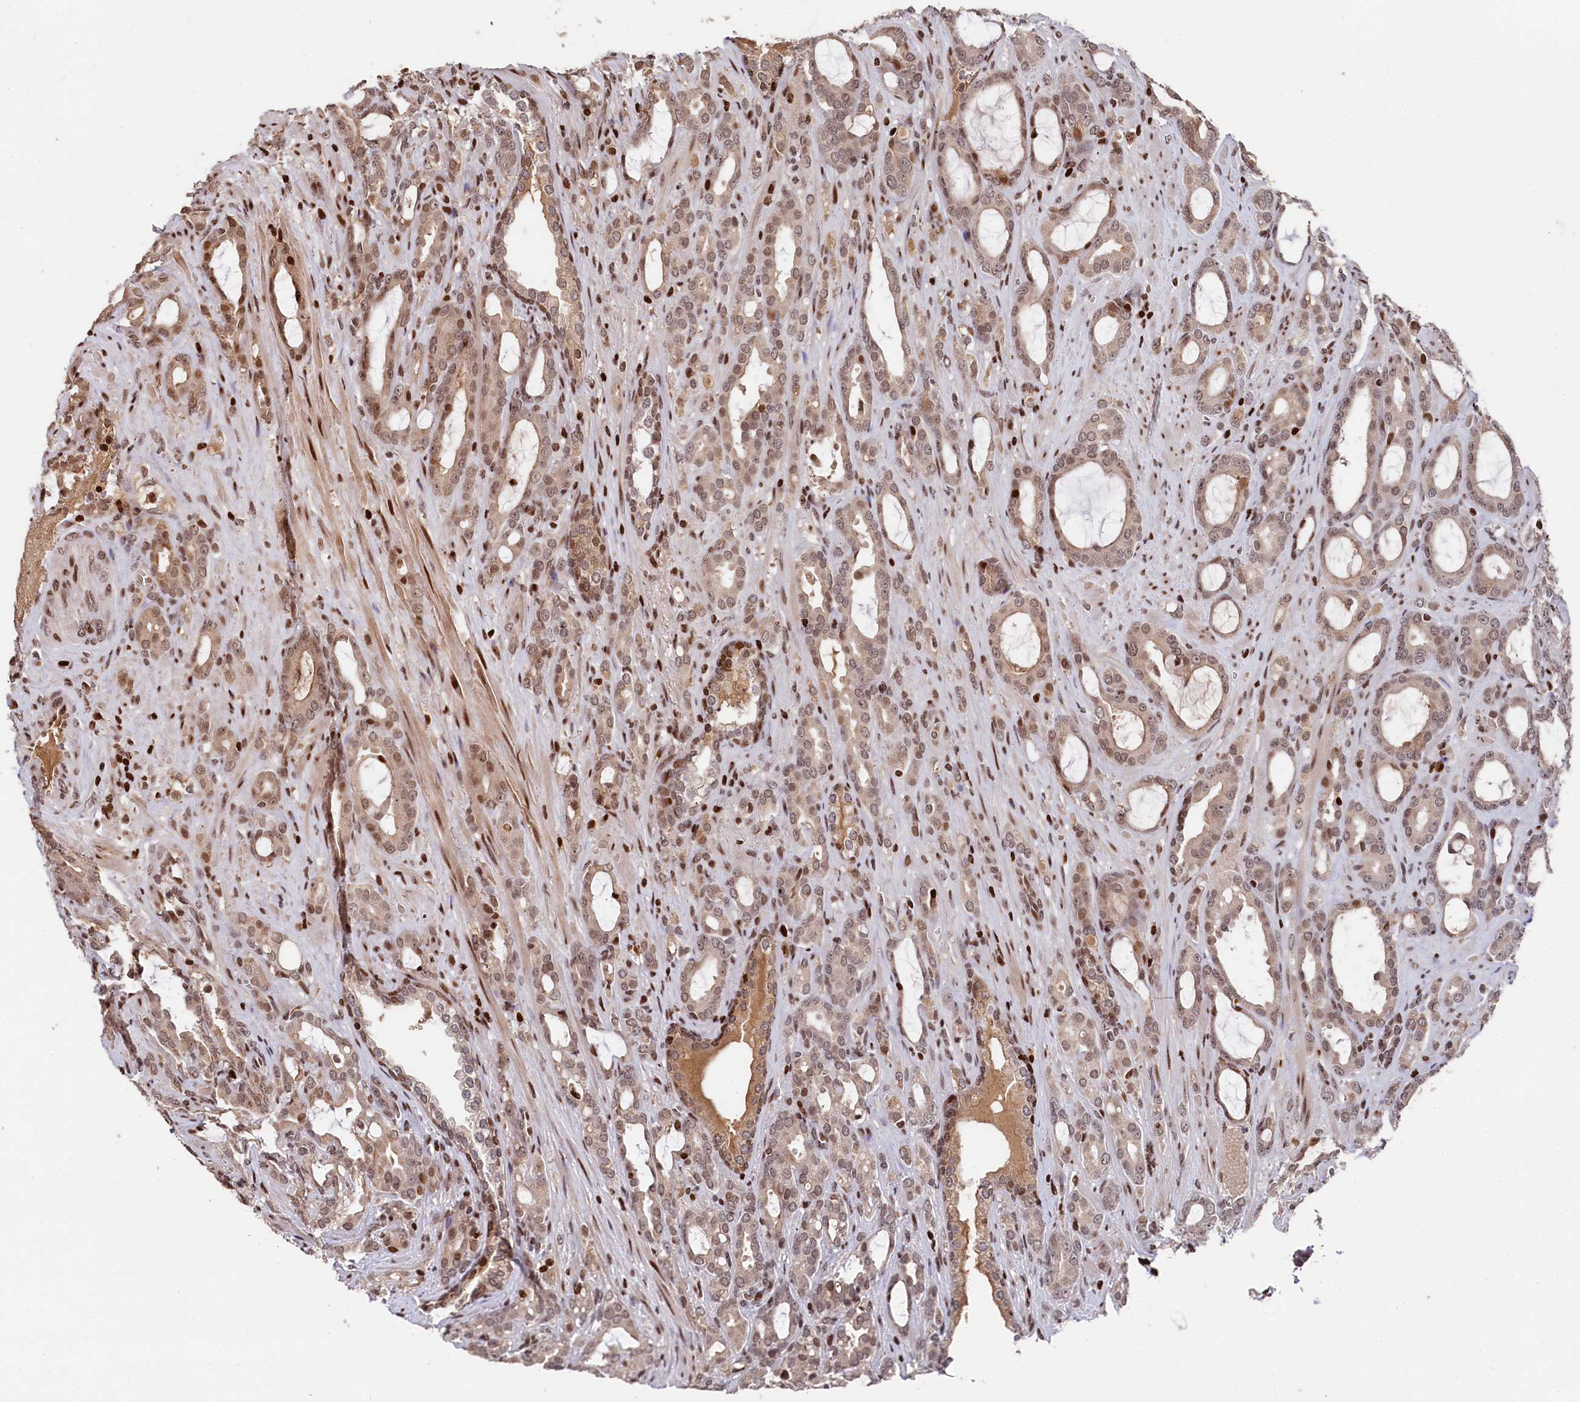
{"staining": {"intensity": "weak", "quantity": "<25%", "location": "cytoplasmic/membranous,nuclear"}, "tissue": "prostate cancer", "cell_type": "Tumor cells", "image_type": "cancer", "snomed": [{"axis": "morphology", "description": "Adenocarcinoma, High grade"}, {"axis": "topography", "description": "Prostate"}], "caption": "IHC image of neoplastic tissue: human prostate cancer (high-grade adenocarcinoma) stained with DAB displays no significant protein staining in tumor cells. (DAB IHC, high magnification).", "gene": "MCF2L2", "patient": {"sex": "male", "age": 72}}